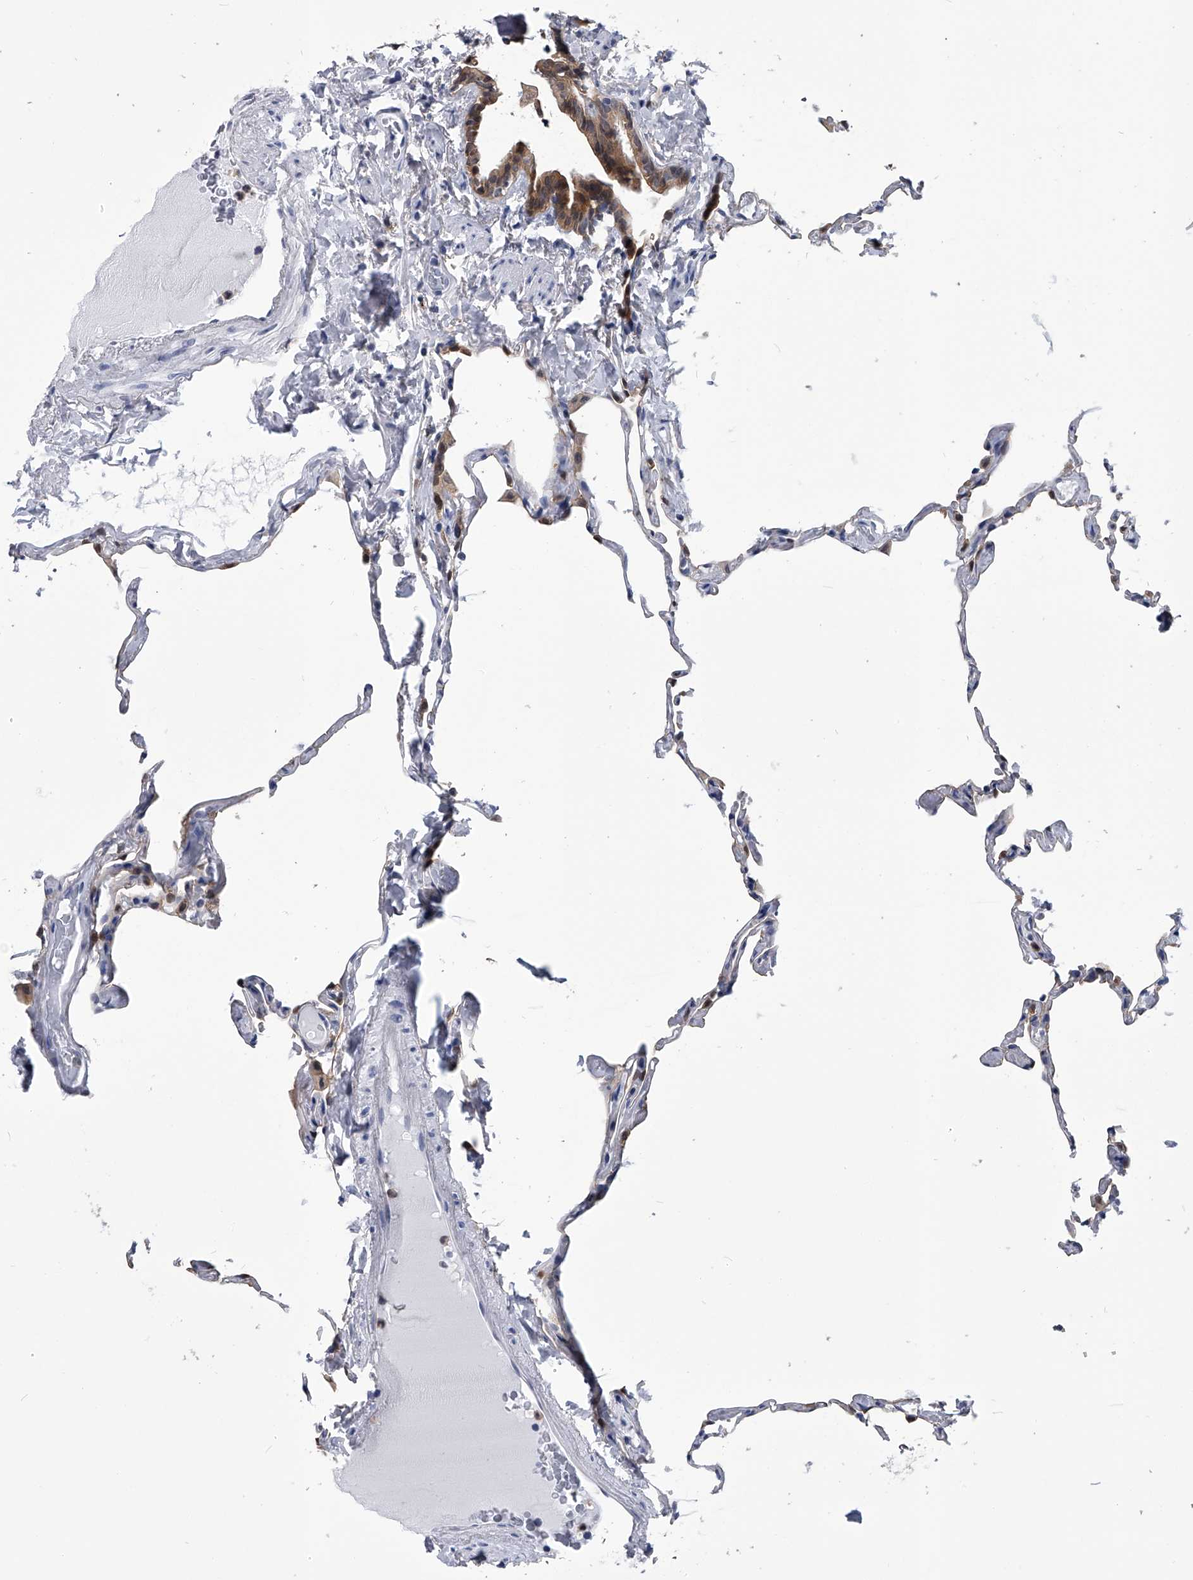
{"staining": {"intensity": "negative", "quantity": "none", "location": "none"}, "tissue": "lung", "cell_type": "Alveolar cells", "image_type": "normal", "snomed": [{"axis": "morphology", "description": "Normal tissue, NOS"}, {"axis": "topography", "description": "Lung"}], "caption": "Lung stained for a protein using immunohistochemistry (IHC) displays no positivity alveolar cells.", "gene": "PDXK", "patient": {"sex": "male", "age": 65}}